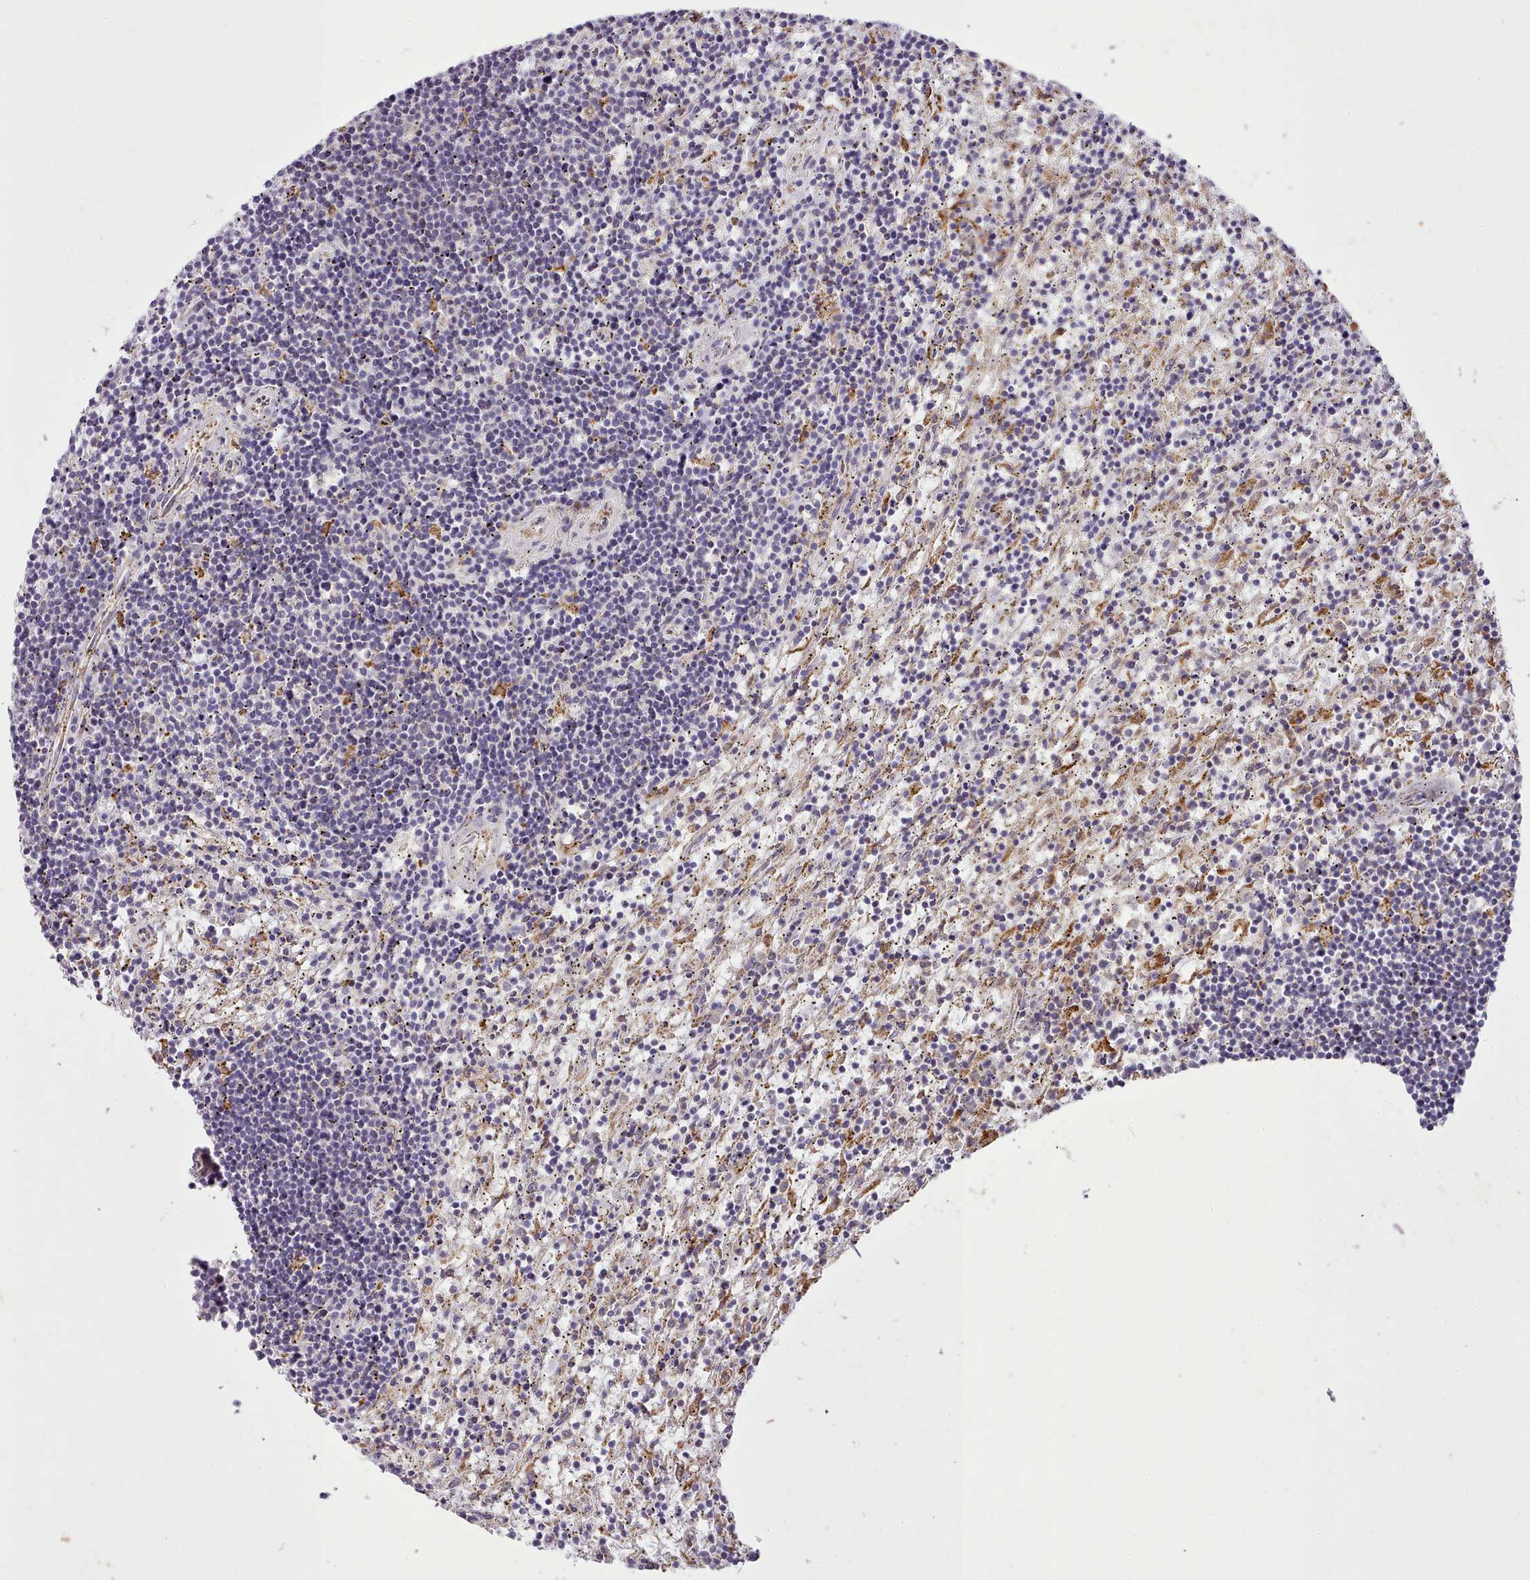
{"staining": {"intensity": "negative", "quantity": "none", "location": "none"}, "tissue": "lymphoma", "cell_type": "Tumor cells", "image_type": "cancer", "snomed": [{"axis": "morphology", "description": "Malignant lymphoma, non-Hodgkin's type, Low grade"}, {"axis": "topography", "description": "Spleen"}], "caption": "Immunohistochemical staining of human lymphoma reveals no significant staining in tumor cells.", "gene": "FAM83E", "patient": {"sex": "male", "age": 76}}